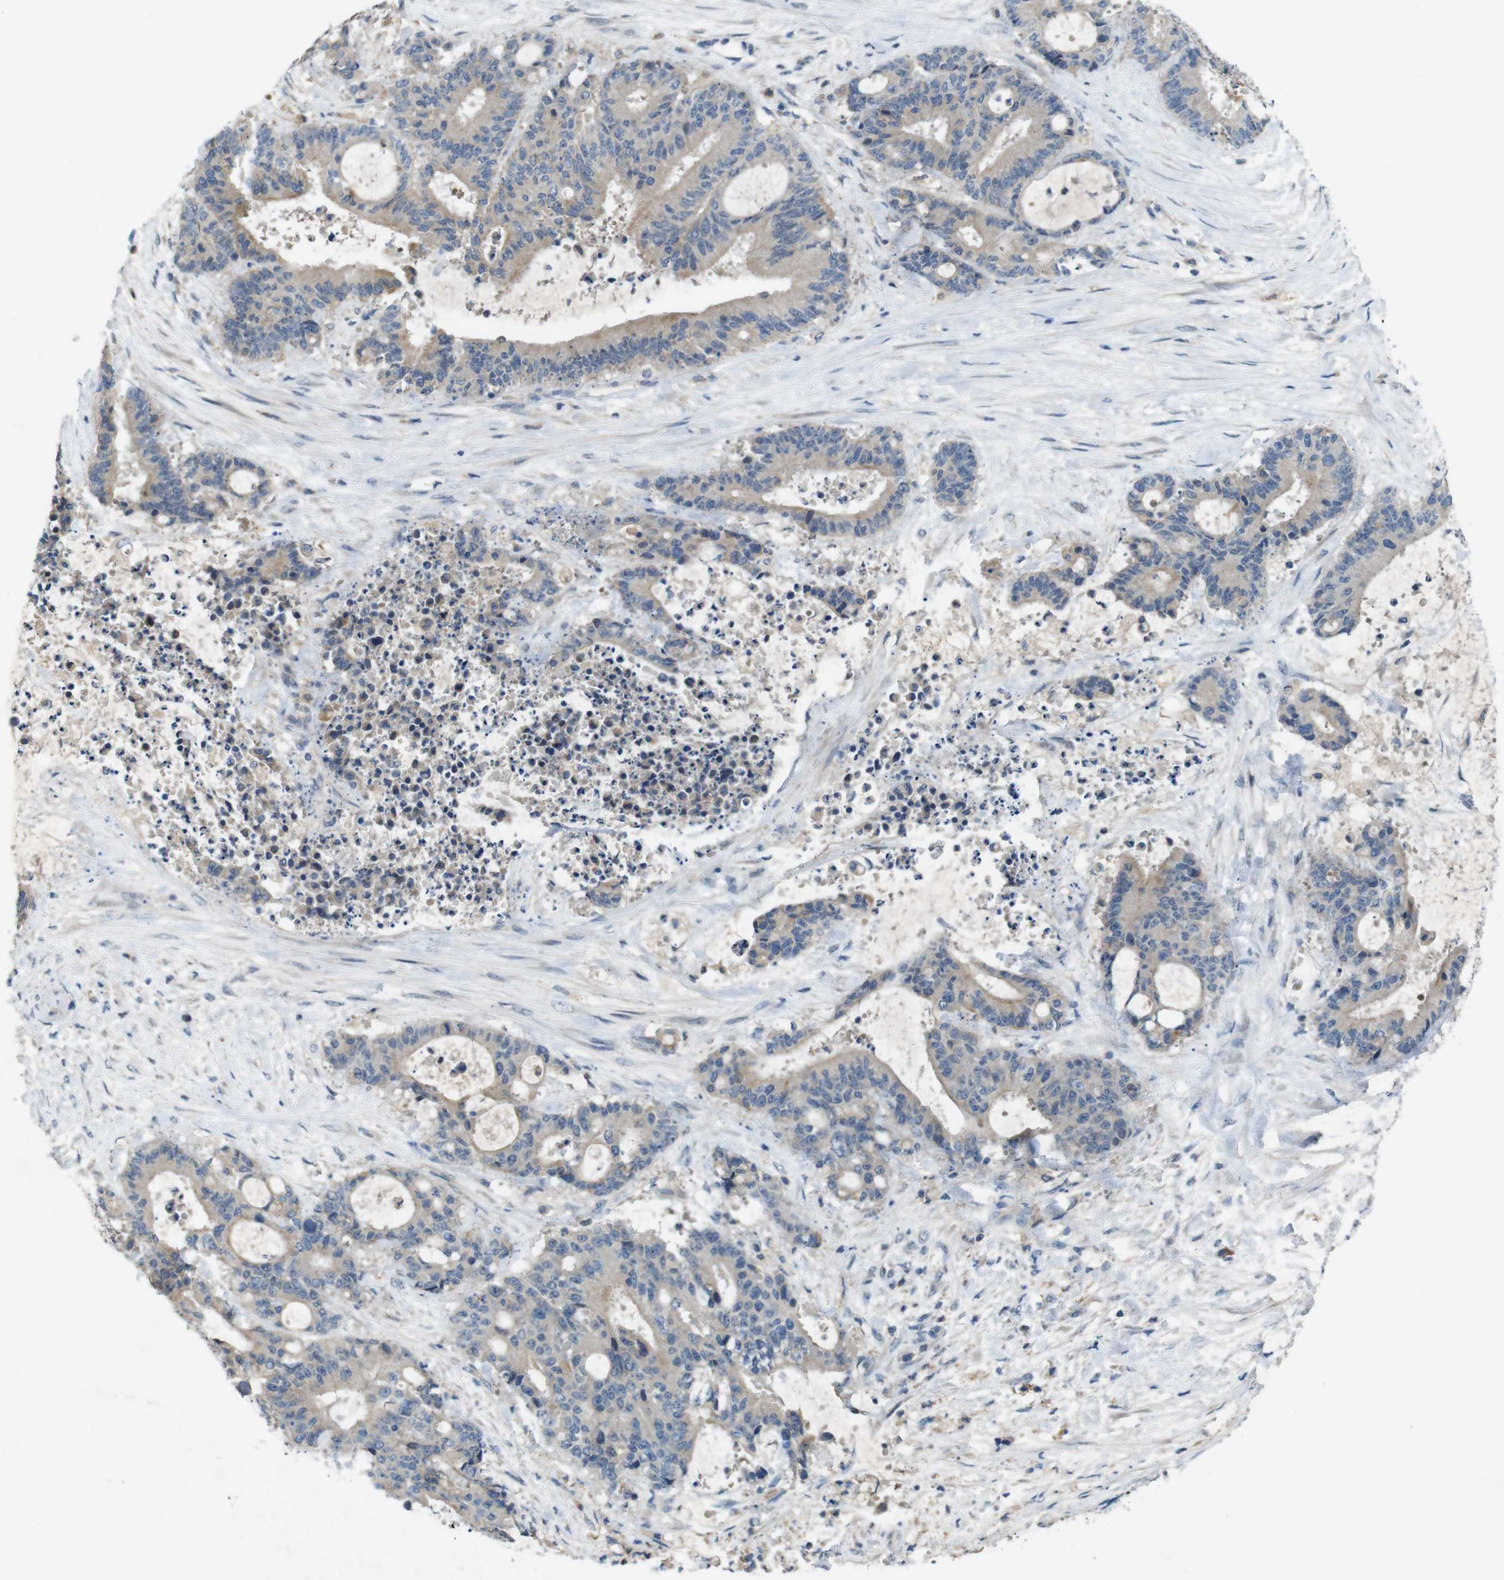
{"staining": {"intensity": "weak", "quantity": ">75%", "location": "cytoplasmic/membranous"}, "tissue": "liver cancer", "cell_type": "Tumor cells", "image_type": "cancer", "snomed": [{"axis": "morphology", "description": "Normal tissue, NOS"}, {"axis": "morphology", "description": "Cholangiocarcinoma"}, {"axis": "topography", "description": "Liver"}, {"axis": "topography", "description": "Peripheral nerve tissue"}], "caption": "This photomicrograph demonstrates immunohistochemistry (IHC) staining of liver cancer, with low weak cytoplasmic/membranous staining in approximately >75% of tumor cells.", "gene": "MOGAT3", "patient": {"sex": "female", "age": 73}}